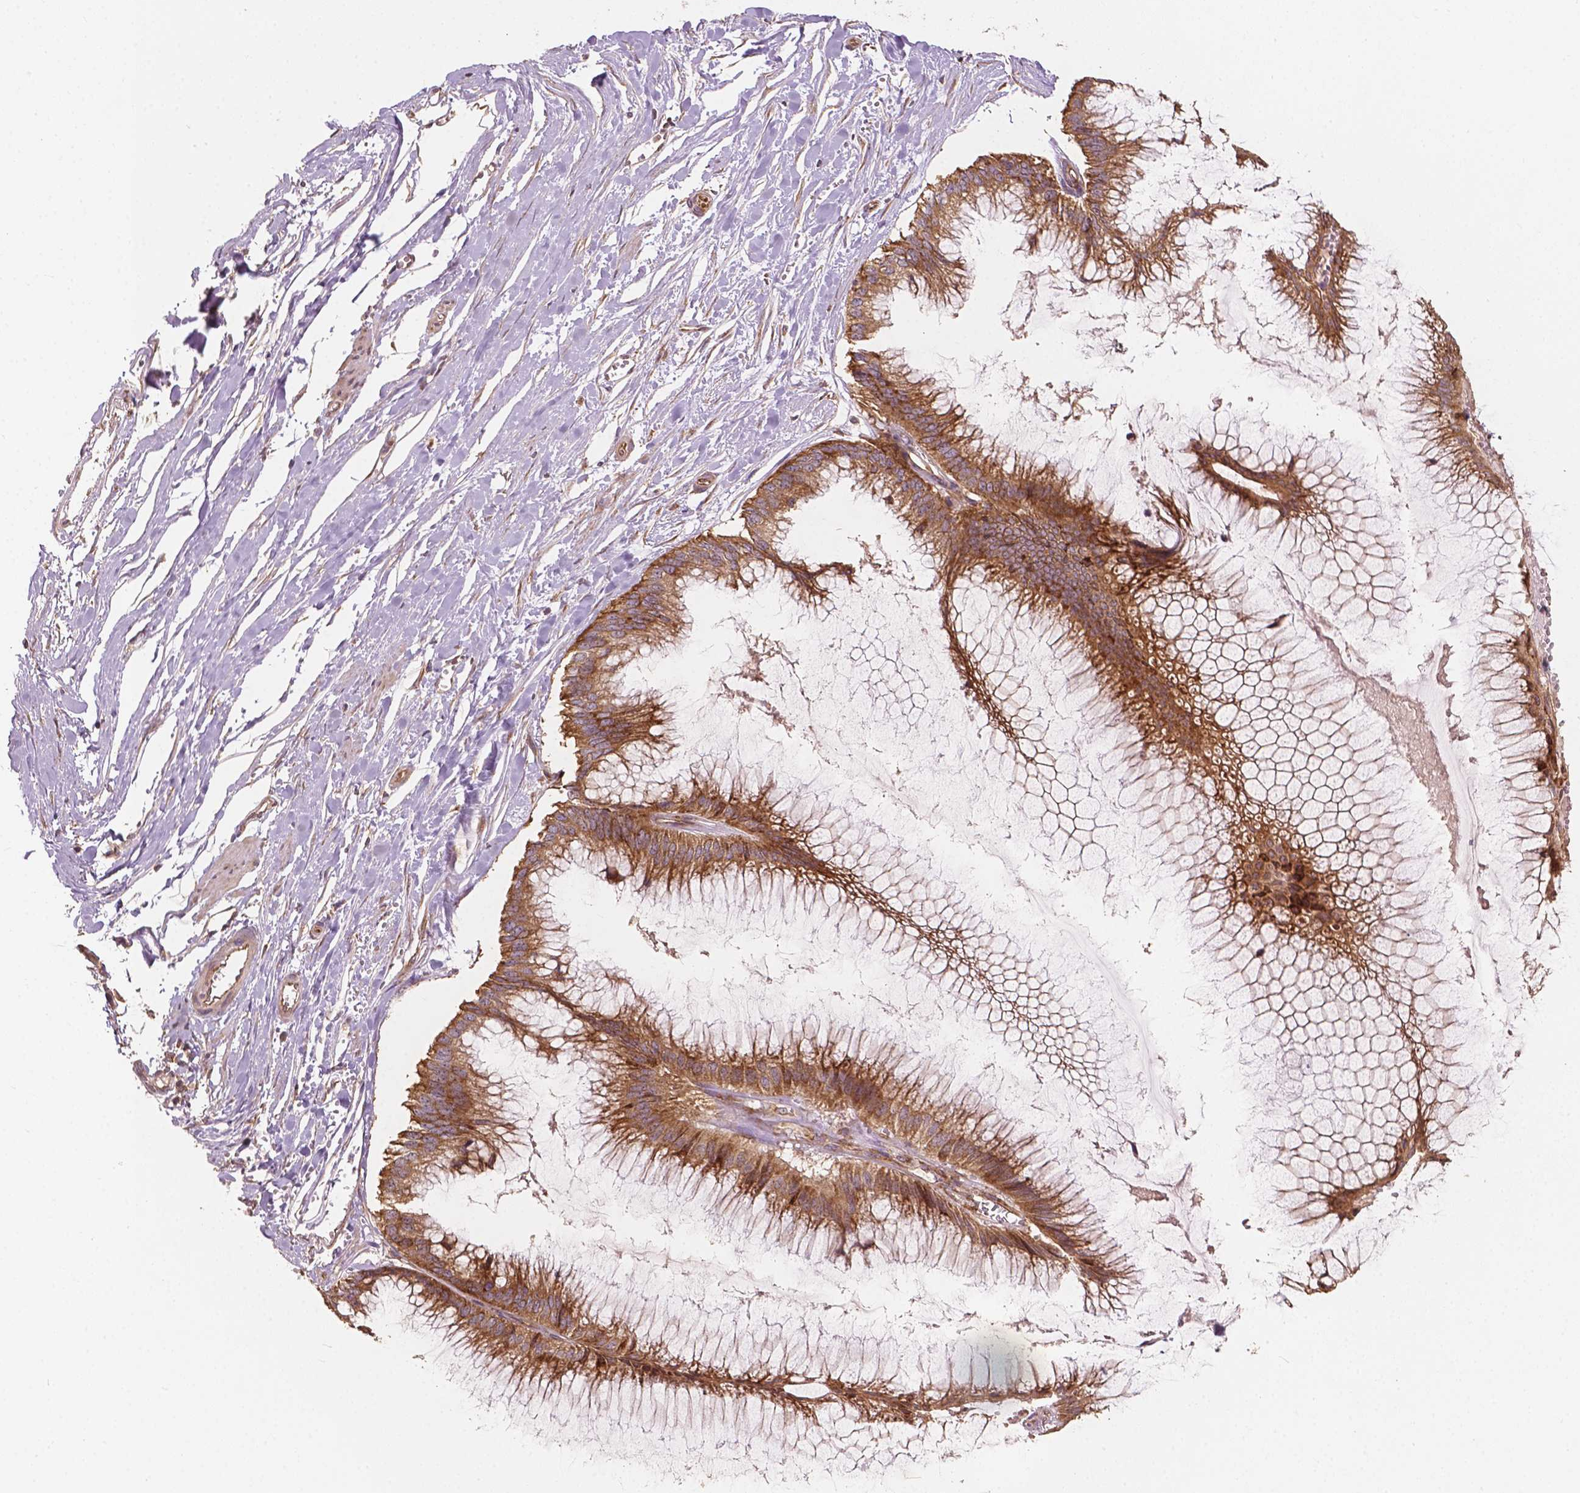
{"staining": {"intensity": "moderate", "quantity": ">75%", "location": "cytoplasmic/membranous"}, "tissue": "ovarian cancer", "cell_type": "Tumor cells", "image_type": "cancer", "snomed": [{"axis": "morphology", "description": "Cystadenocarcinoma, mucinous, NOS"}, {"axis": "topography", "description": "Ovary"}], "caption": "Ovarian cancer stained with a brown dye shows moderate cytoplasmic/membranous positive positivity in about >75% of tumor cells.", "gene": "G3BP1", "patient": {"sex": "female", "age": 44}}